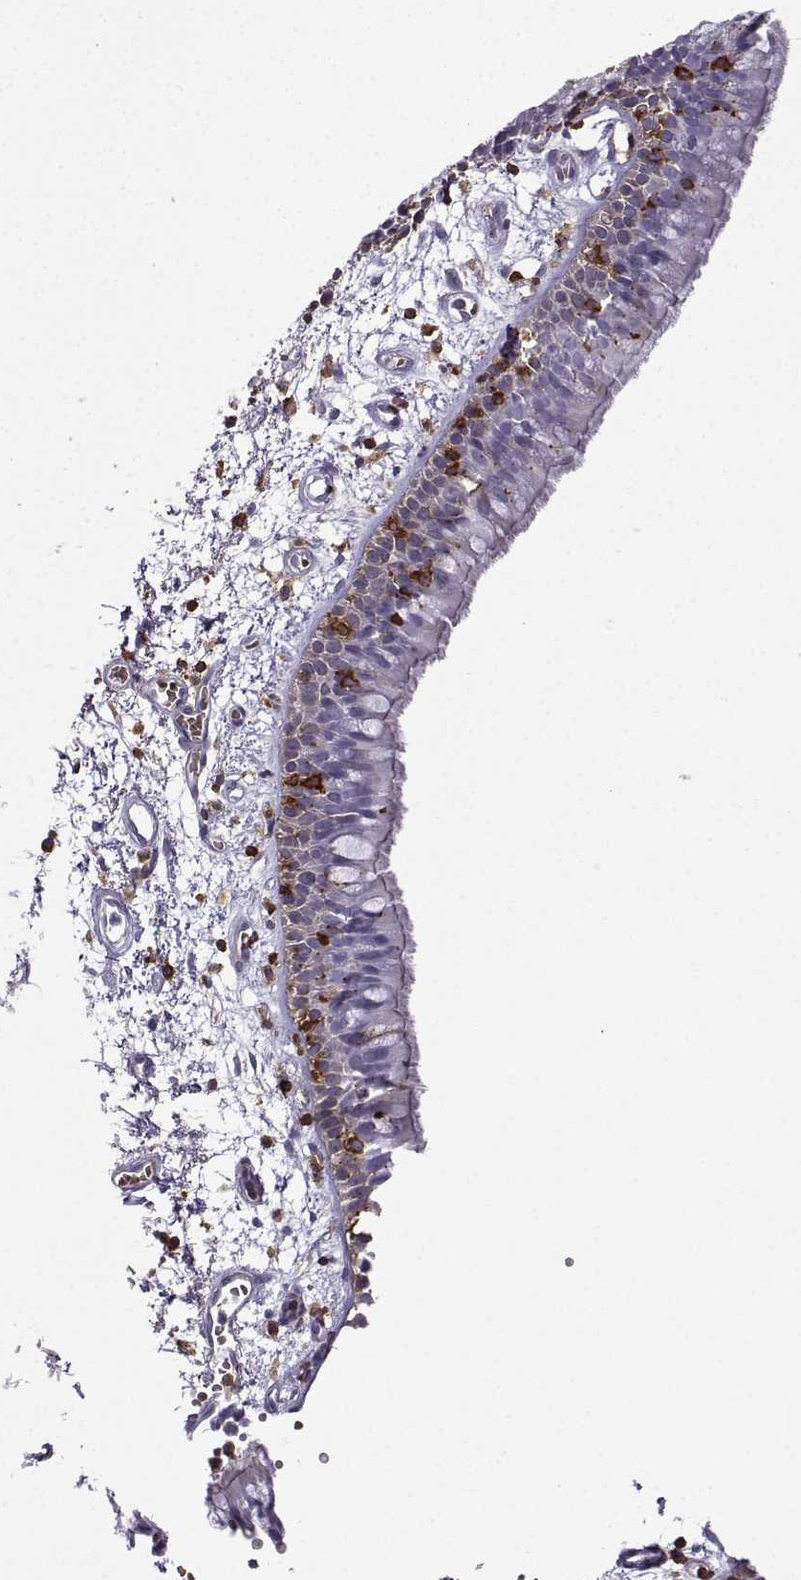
{"staining": {"intensity": "negative", "quantity": "none", "location": "none"}, "tissue": "bronchus", "cell_type": "Respiratory epithelial cells", "image_type": "normal", "snomed": [{"axis": "morphology", "description": "Normal tissue, NOS"}, {"axis": "morphology", "description": "Squamous cell carcinoma, NOS"}, {"axis": "topography", "description": "Cartilage tissue"}, {"axis": "topography", "description": "Bronchus"}, {"axis": "topography", "description": "Lung"}], "caption": "The photomicrograph exhibits no significant staining in respiratory epithelial cells of bronchus. (Immunohistochemistry, brightfield microscopy, high magnification).", "gene": "DOCK10", "patient": {"sex": "male", "age": 66}}